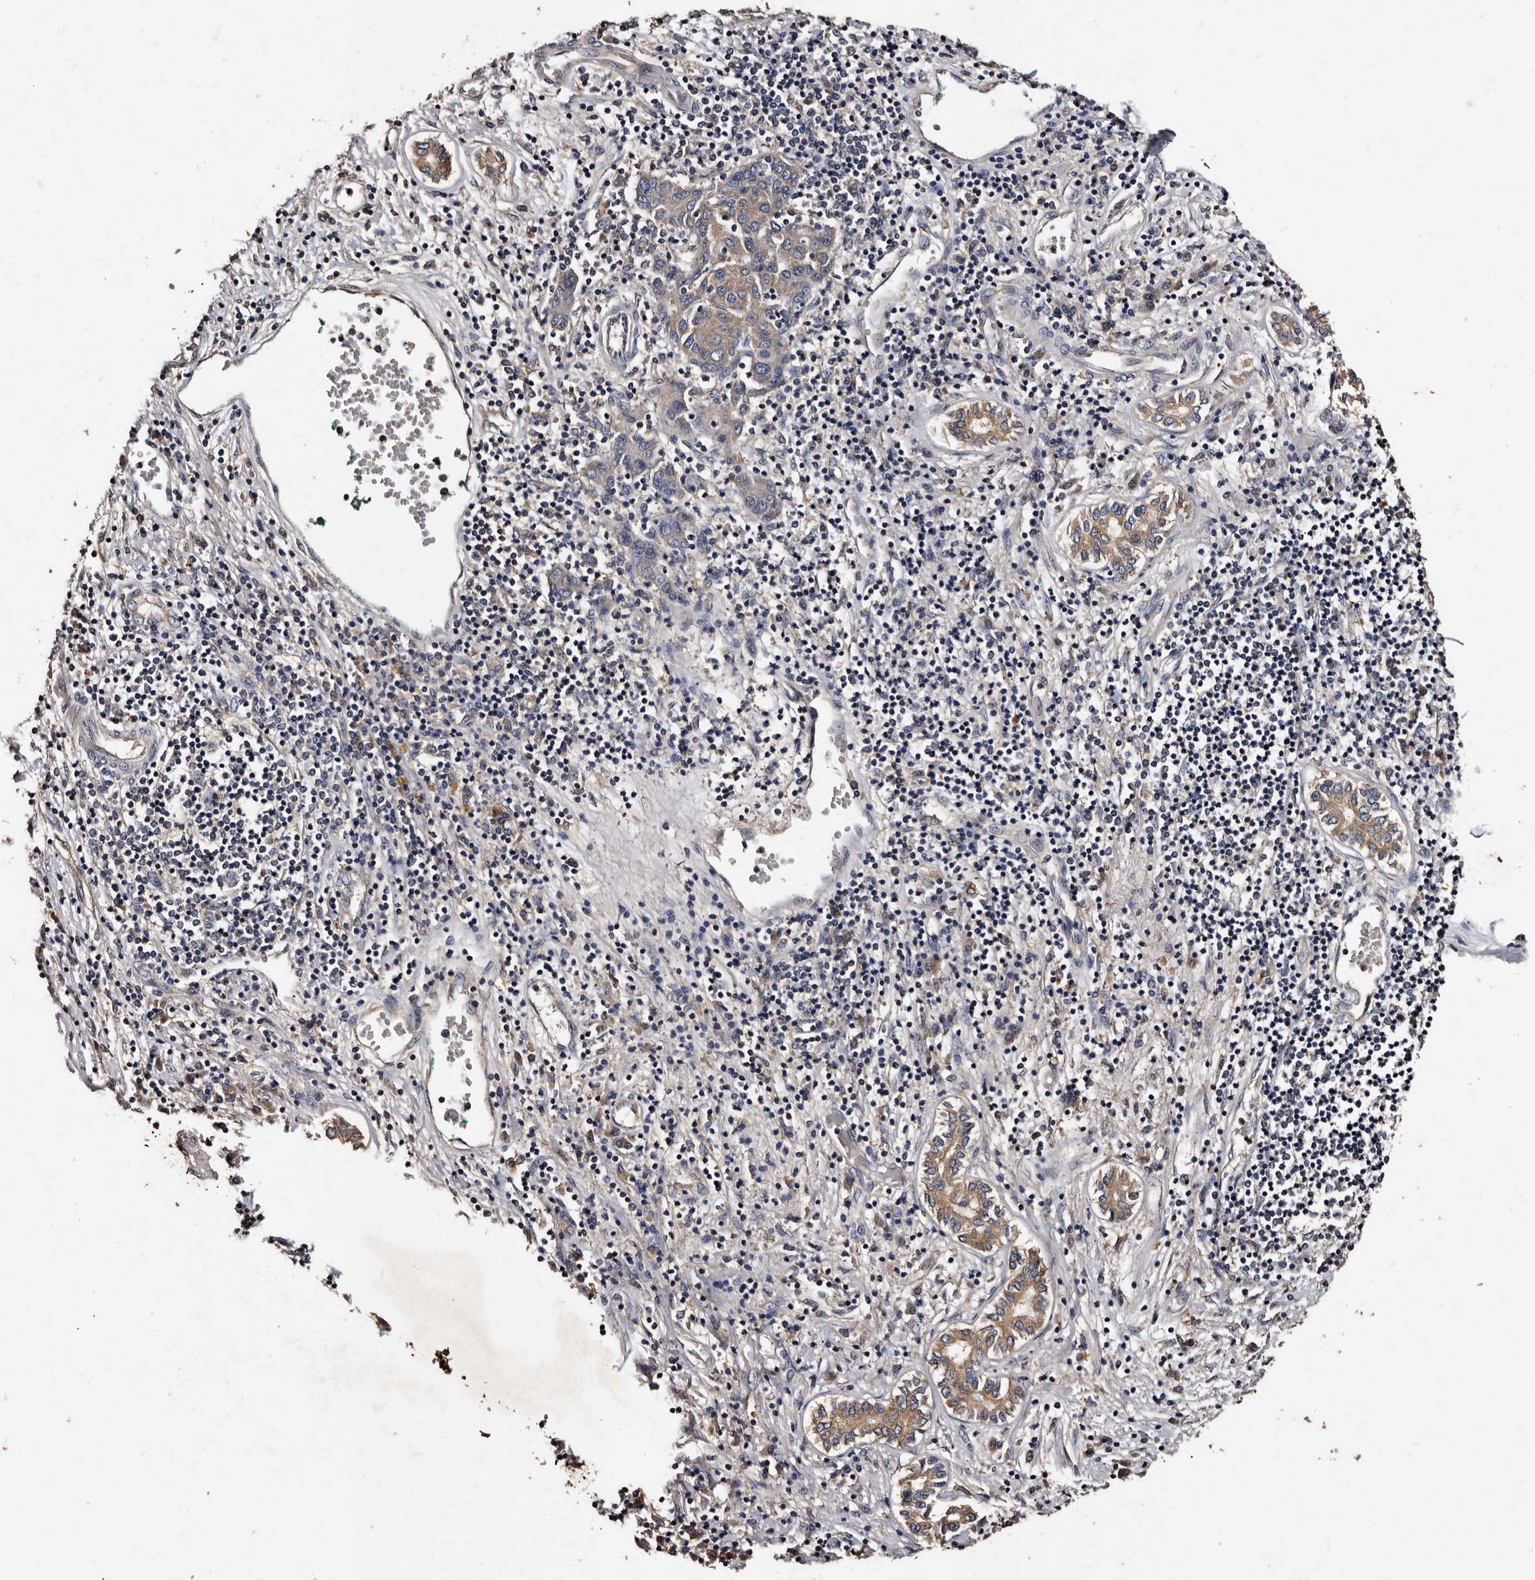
{"staining": {"intensity": "weak", "quantity": "25%-75%", "location": "cytoplasmic/membranous"}, "tissue": "liver cancer", "cell_type": "Tumor cells", "image_type": "cancer", "snomed": [{"axis": "morphology", "description": "Carcinoma, Hepatocellular, NOS"}, {"axis": "topography", "description": "Liver"}], "caption": "A brown stain labels weak cytoplasmic/membranous positivity of a protein in hepatocellular carcinoma (liver) tumor cells.", "gene": "ADCK5", "patient": {"sex": "male", "age": 65}}